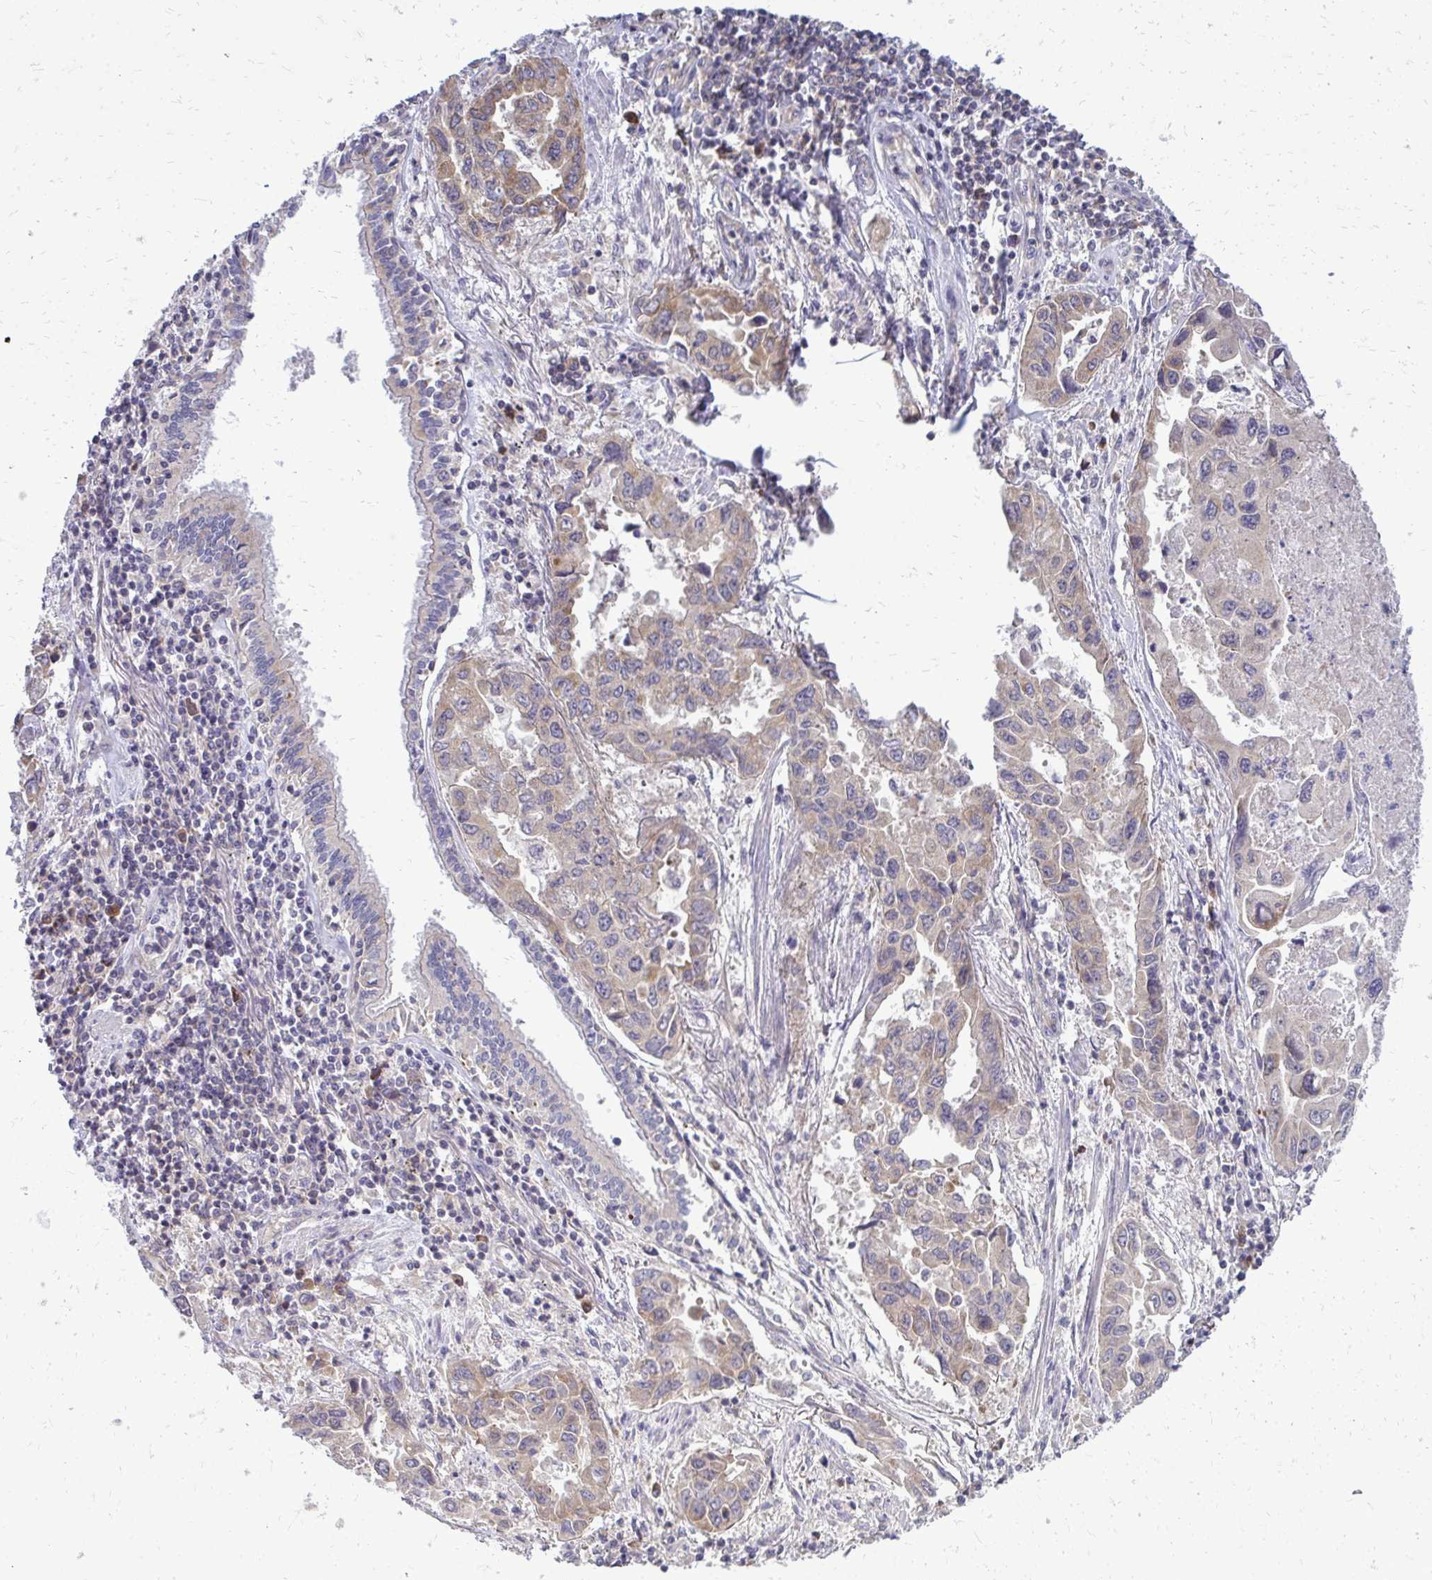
{"staining": {"intensity": "weak", "quantity": "25%-75%", "location": "cytoplasmic/membranous"}, "tissue": "lung cancer", "cell_type": "Tumor cells", "image_type": "cancer", "snomed": [{"axis": "morphology", "description": "Adenocarcinoma, NOS"}, {"axis": "topography", "description": "Lung"}], "caption": "A low amount of weak cytoplasmic/membranous staining is seen in approximately 25%-75% of tumor cells in lung cancer (adenocarcinoma) tissue.", "gene": "RPLP2", "patient": {"sex": "male", "age": 64}}